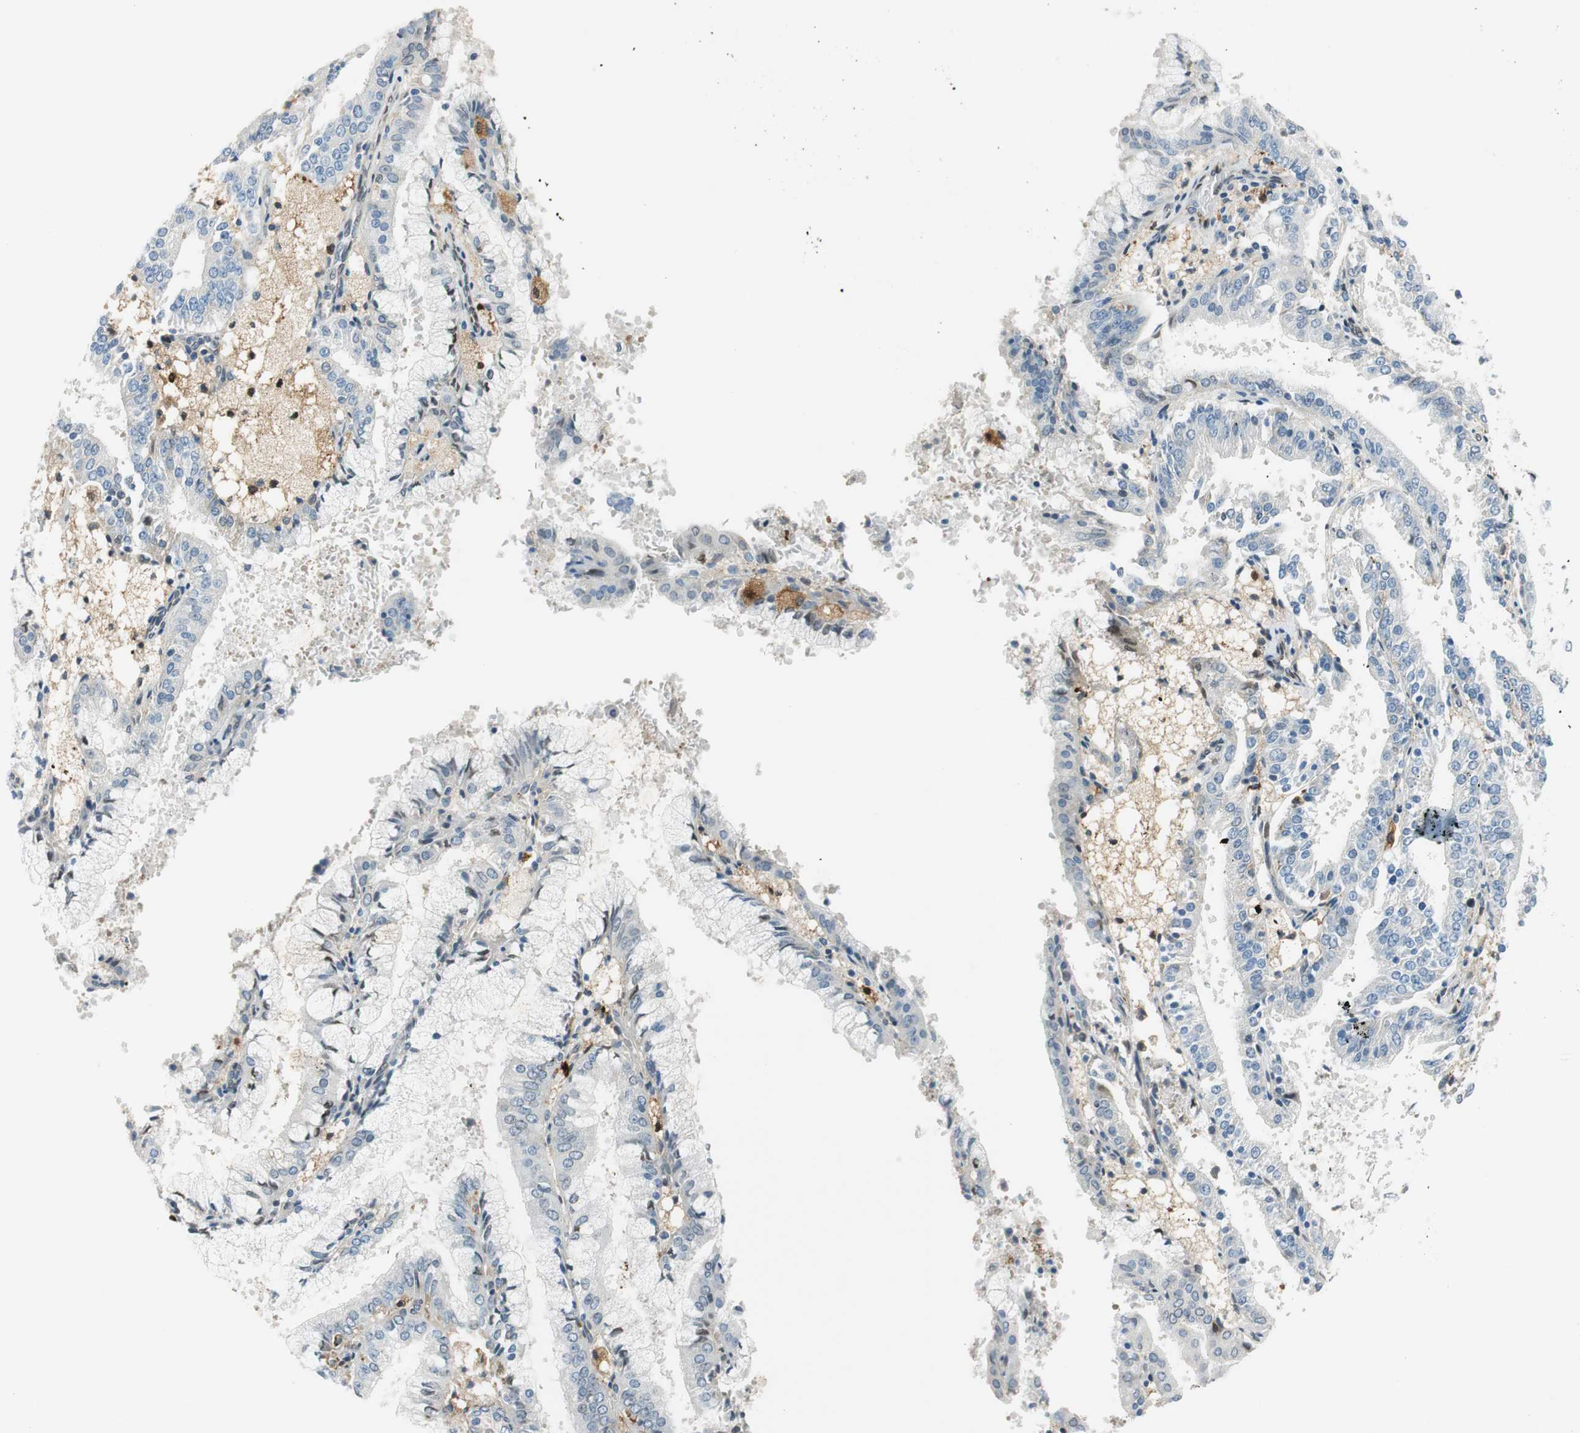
{"staining": {"intensity": "negative", "quantity": "none", "location": "none"}, "tissue": "endometrial cancer", "cell_type": "Tumor cells", "image_type": "cancer", "snomed": [{"axis": "morphology", "description": "Adenocarcinoma, NOS"}, {"axis": "topography", "description": "Endometrium"}], "caption": "IHC of endometrial adenocarcinoma shows no positivity in tumor cells. (Stains: DAB (3,3'-diaminobenzidine) immunohistochemistry (IHC) with hematoxylin counter stain, Microscopy: brightfield microscopy at high magnification).", "gene": "TMEM260", "patient": {"sex": "female", "age": 63}}